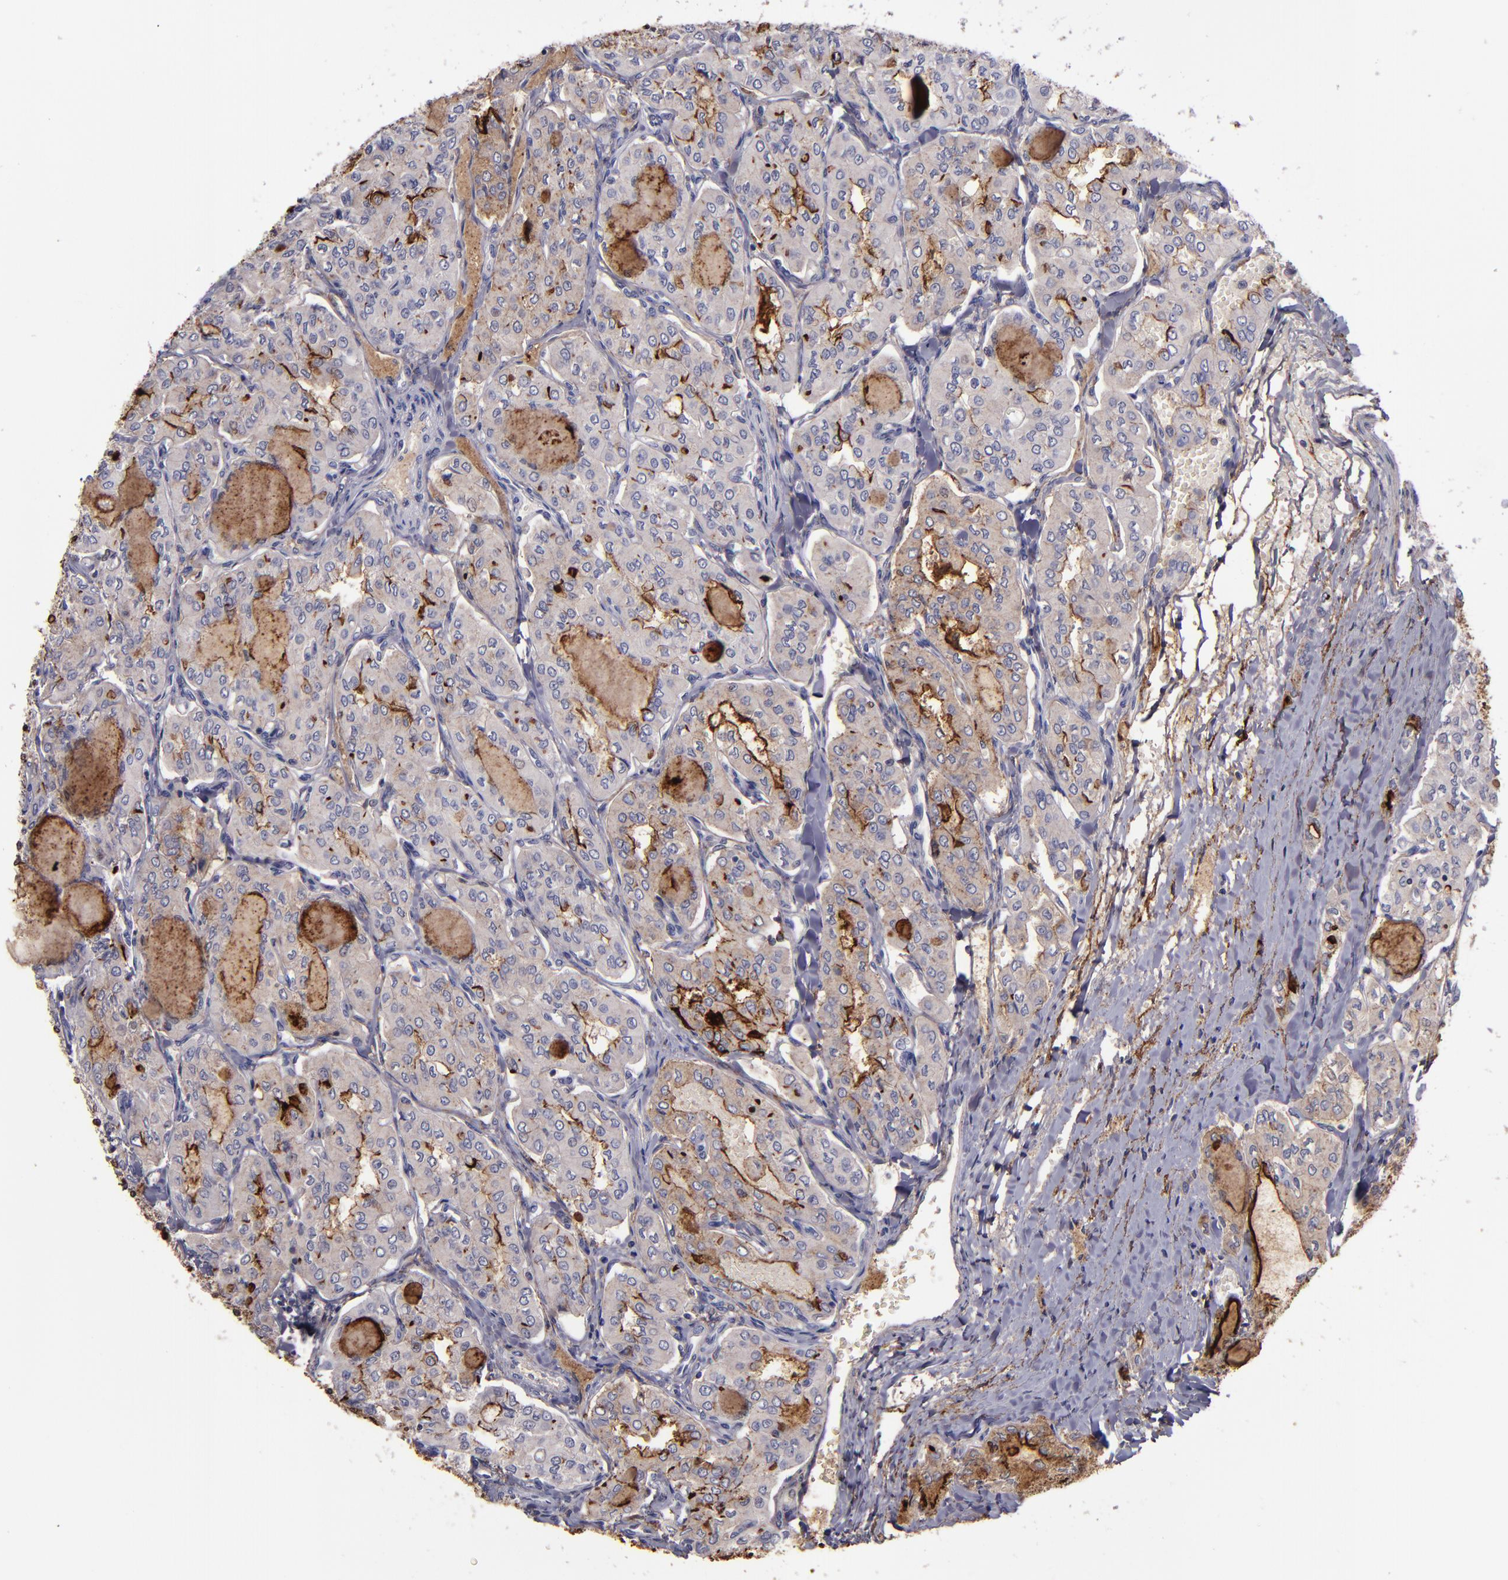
{"staining": {"intensity": "moderate", "quantity": "25%-75%", "location": "cytoplasmic/membranous"}, "tissue": "thyroid cancer", "cell_type": "Tumor cells", "image_type": "cancer", "snomed": [{"axis": "morphology", "description": "Papillary adenocarcinoma, NOS"}, {"axis": "topography", "description": "Thyroid gland"}], "caption": "Tumor cells show medium levels of moderate cytoplasmic/membranous positivity in about 25%-75% of cells in thyroid papillary adenocarcinoma. (Brightfield microscopy of DAB IHC at high magnification).", "gene": "MFGE8", "patient": {"sex": "male", "age": 20}}